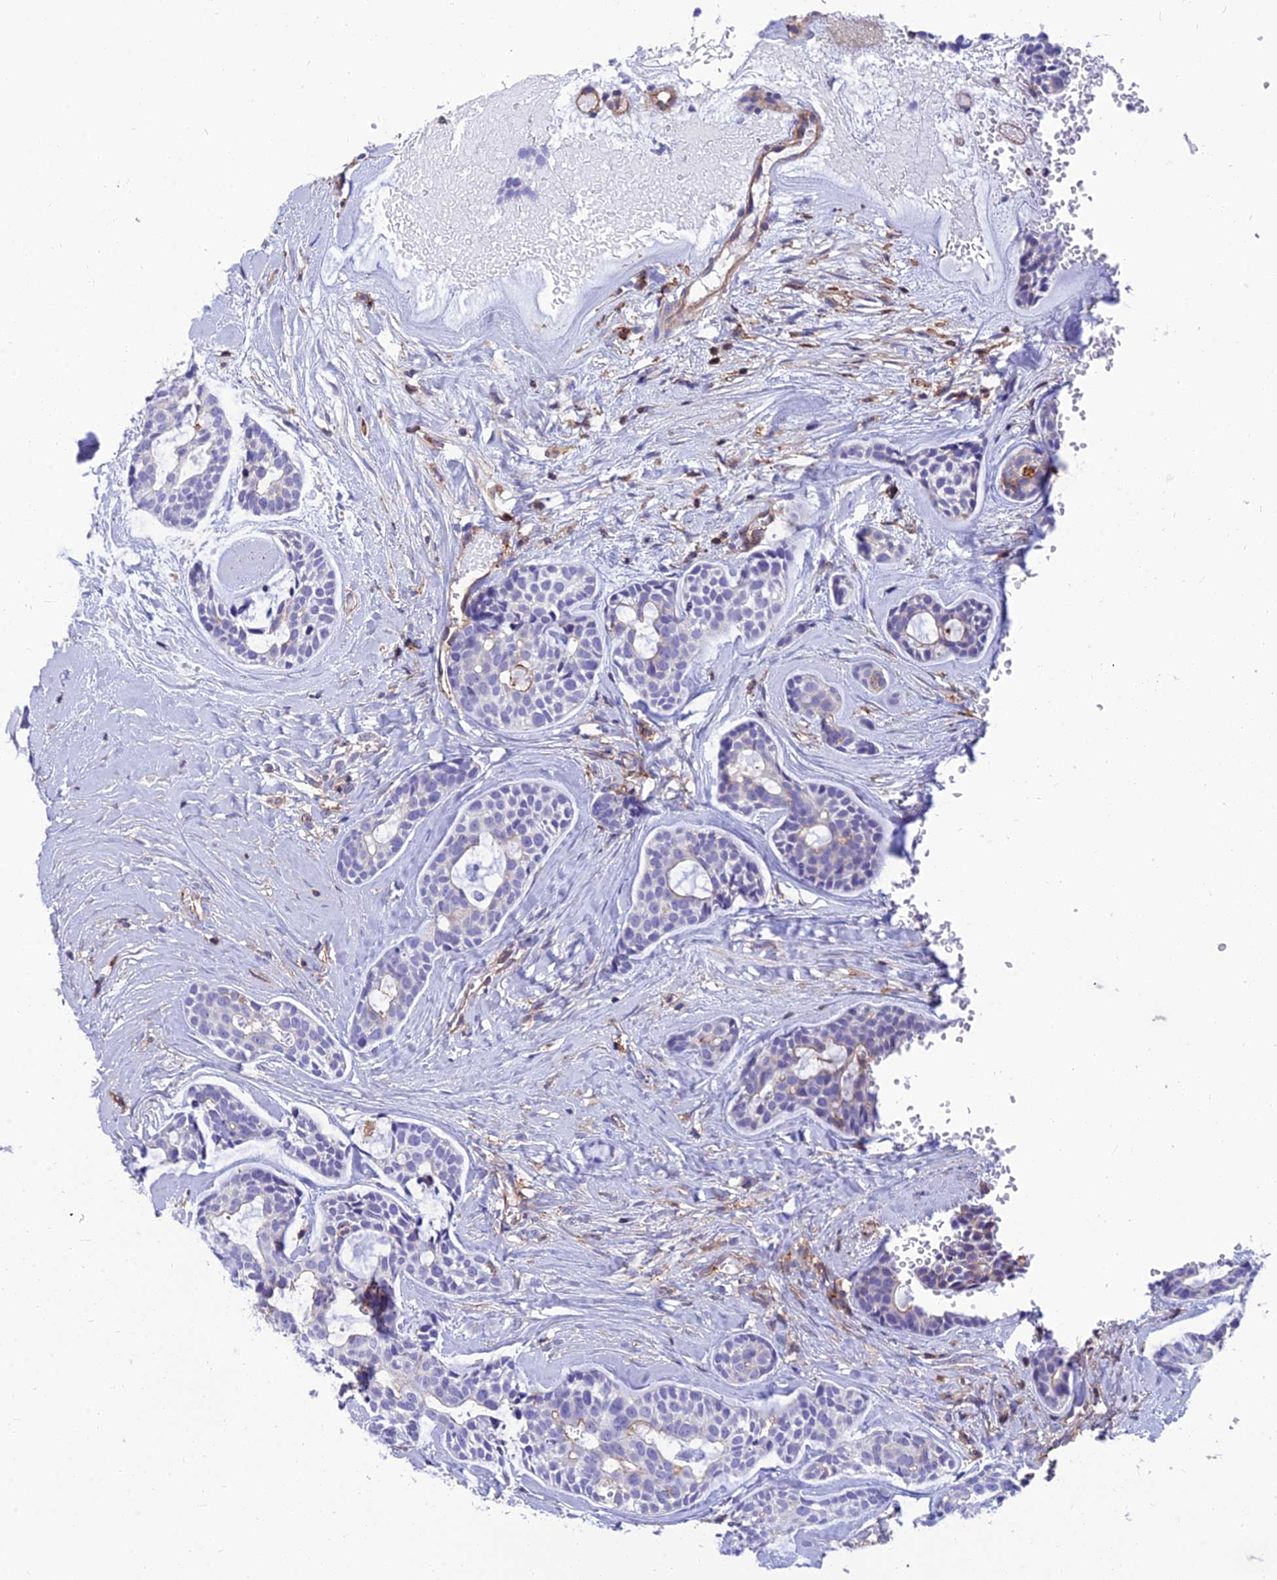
{"staining": {"intensity": "negative", "quantity": "none", "location": "none"}, "tissue": "head and neck cancer", "cell_type": "Tumor cells", "image_type": "cancer", "snomed": [{"axis": "morphology", "description": "Normal tissue, NOS"}, {"axis": "morphology", "description": "Adenocarcinoma, NOS"}, {"axis": "topography", "description": "Subcutis"}, {"axis": "topography", "description": "Nasopharynx"}, {"axis": "topography", "description": "Head-Neck"}], "caption": "This is an immunohistochemistry image of head and neck cancer (adenocarcinoma). There is no staining in tumor cells.", "gene": "PPP1R18", "patient": {"sex": "female", "age": 73}}